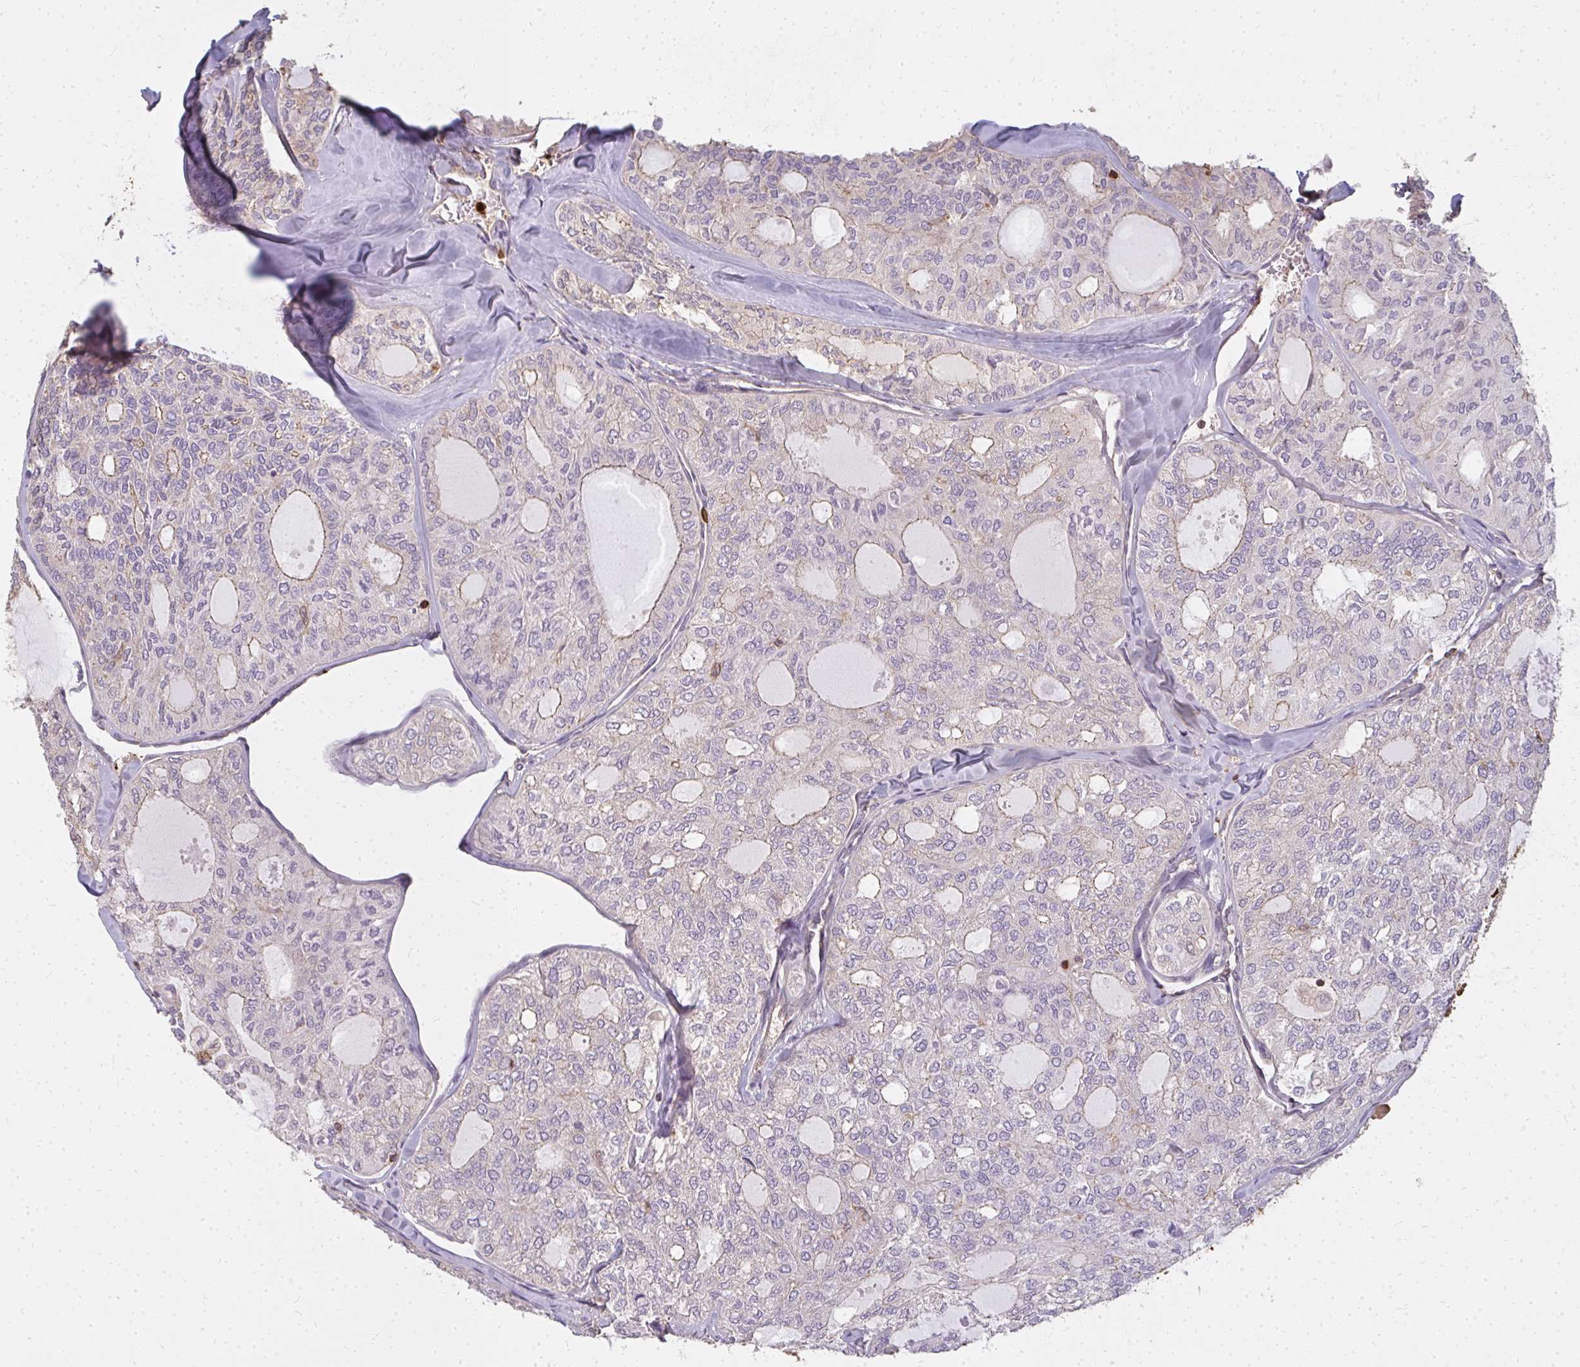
{"staining": {"intensity": "negative", "quantity": "none", "location": "none"}, "tissue": "thyroid cancer", "cell_type": "Tumor cells", "image_type": "cancer", "snomed": [{"axis": "morphology", "description": "Follicular adenoma carcinoma, NOS"}, {"axis": "topography", "description": "Thyroid gland"}], "caption": "A micrograph of thyroid cancer stained for a protein shows no brown staining in tumor cells.", "gene": "CNTRL", "patient": {"sex": "male", "age": 75}}